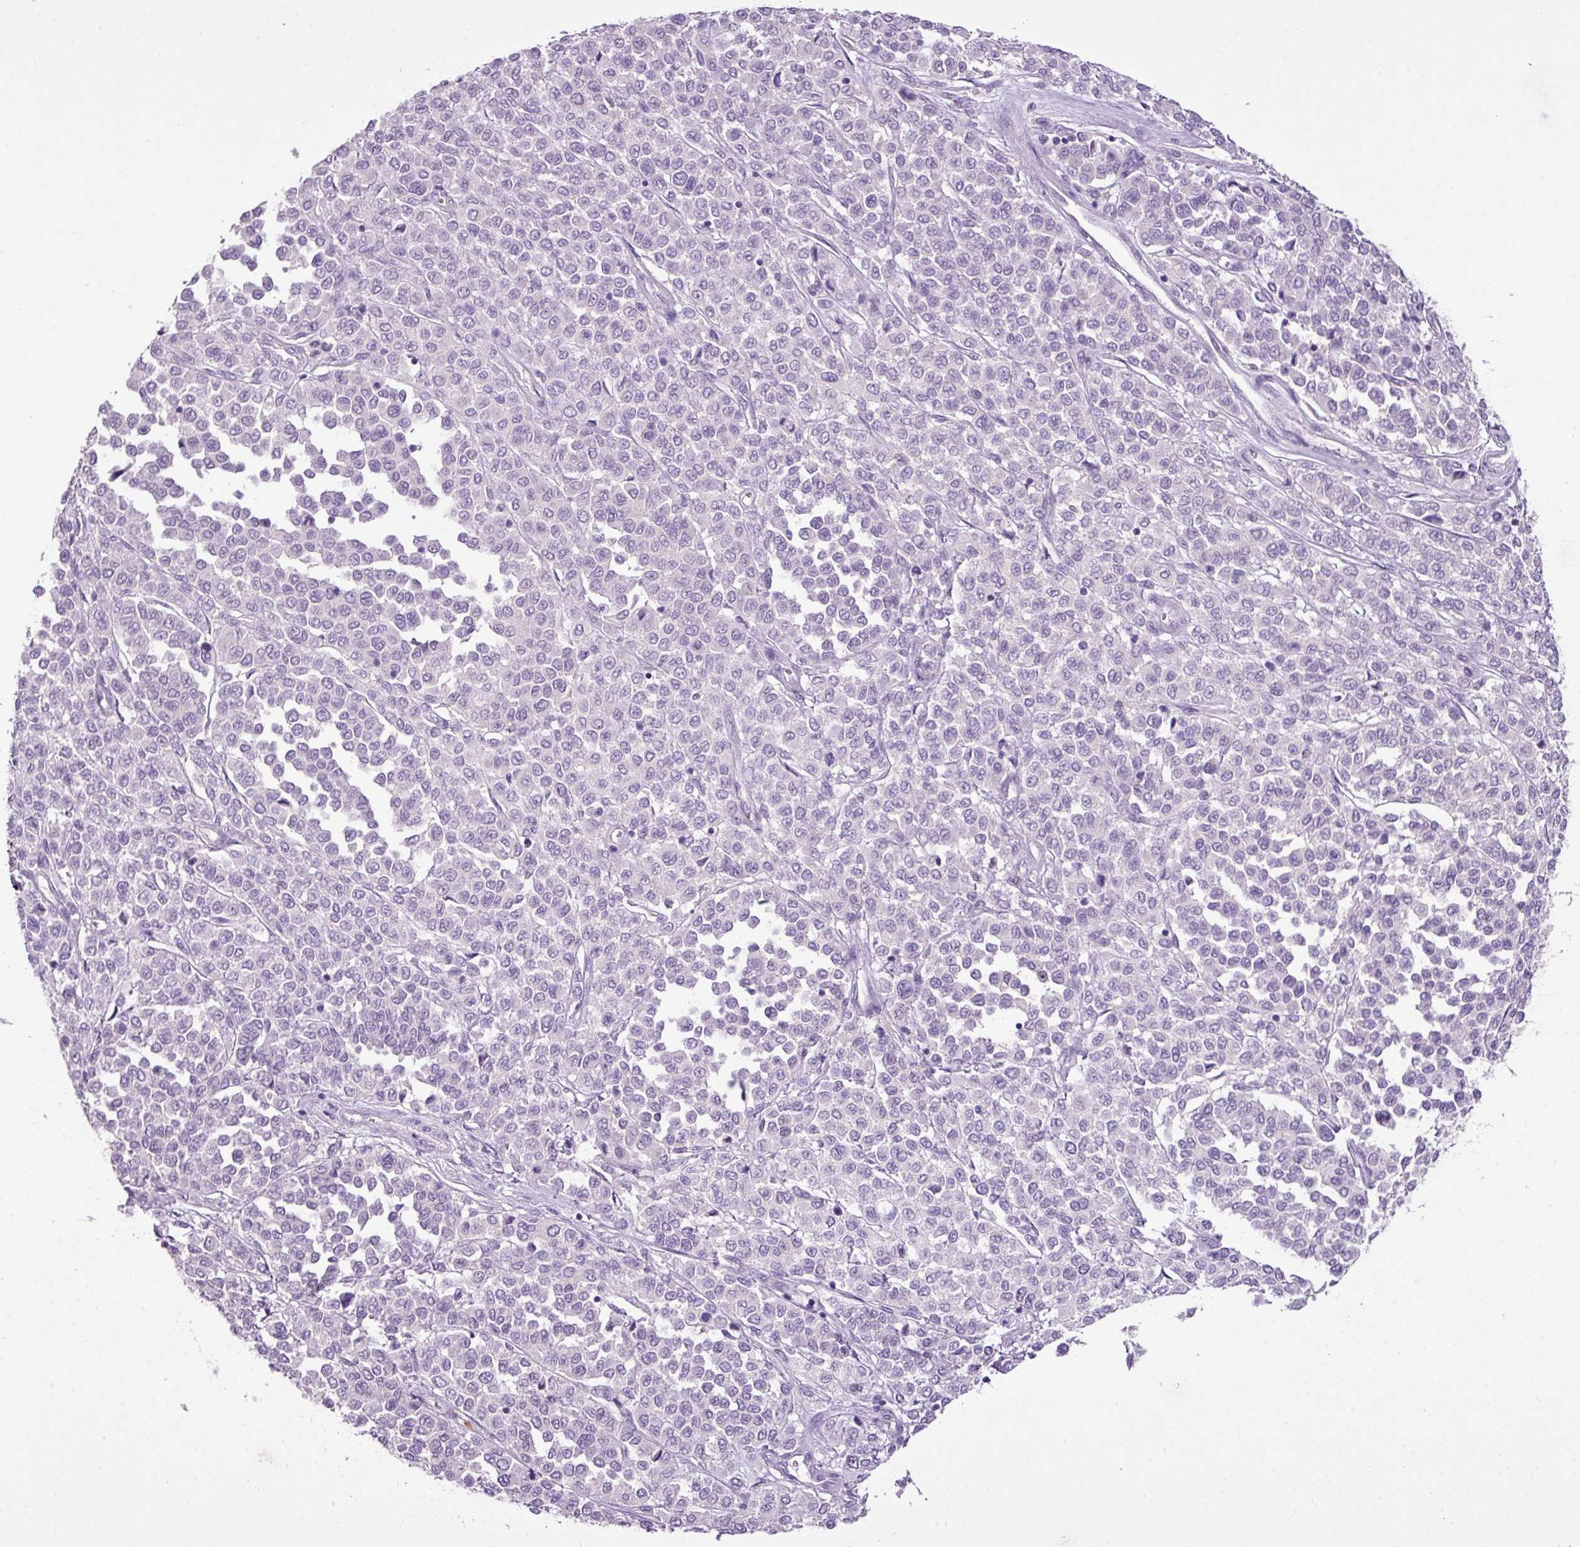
{"staining": {"intensity": "negative", "quantity": "none", "location": "none"}, "tissue": "melanoma", "cell_type": "Tumor cells", "image_type": "cancer", "snomed": [{"axis": "morphology", "description": "Malignant melanoma, Metastatic site"}, {"axis": "topography", "description": "Pancreas"}], "caption": "High power microscopy photomicrograph of an immunohistochemistry (IHC) image of malignant melanoma (metastatic site), revealing no significant staining in tumor cells.", "gene": "HTR3E", "patient": {"sex": "female", "age": 30}}